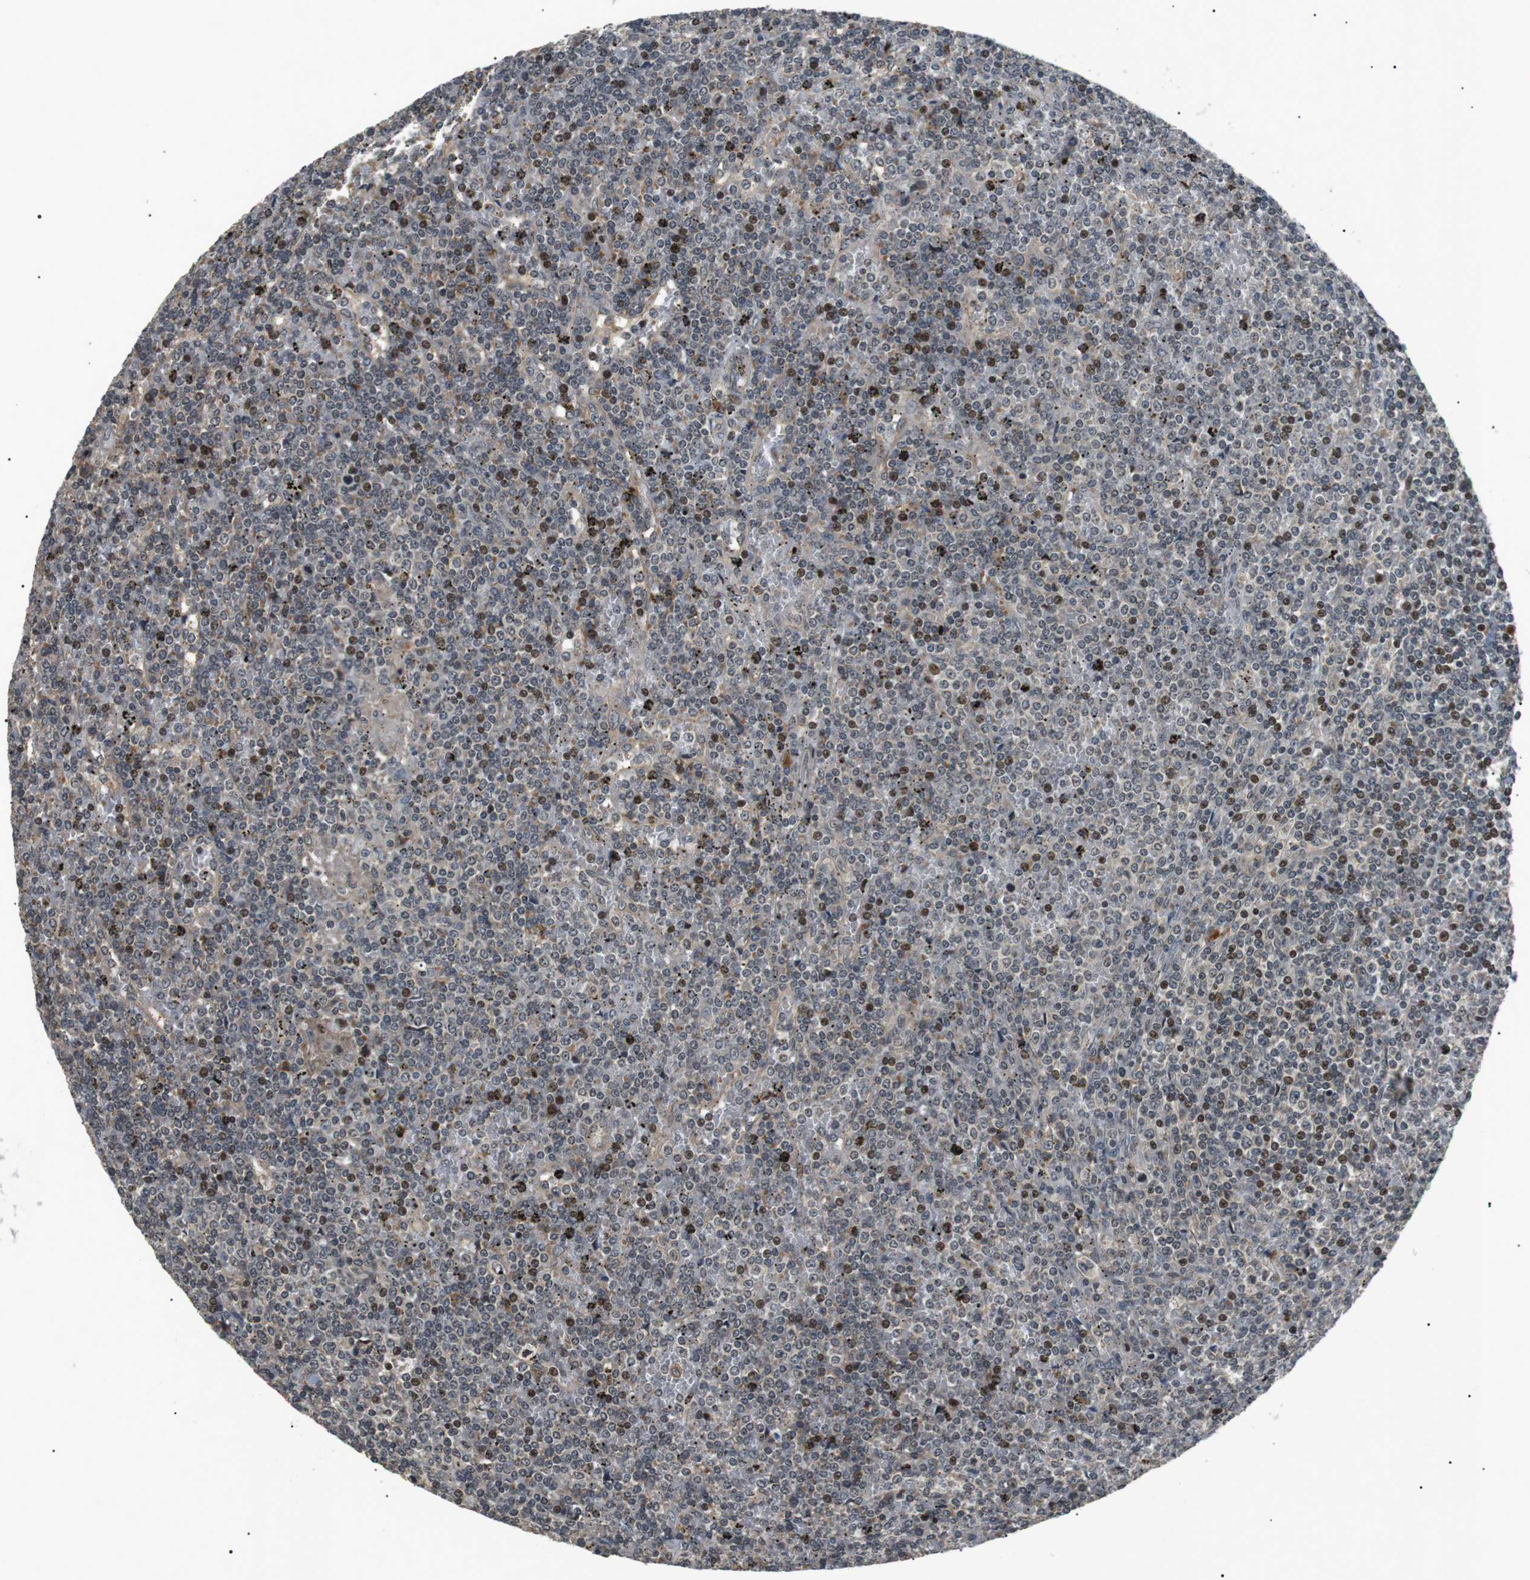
{"staining": {"intensity": "weak", "quantity": "<25%", "location": "nuclear"}, "tissue": "lymphoma", "cell_type": "Tumor cells", "image_type": "cancer", "snomed": [{"axis": "morphology", "description": "Malignant lymphoma, non-Hodgkin's type, Low grade"}, {"axis": "topography", "description": "Spleen"}], "caption": "Immunohistochemical staining of lymphoma shows no significant positivity in tumor cells.", "gene": "HSPA13", "patient": {"sex": "female", "age": 19}}